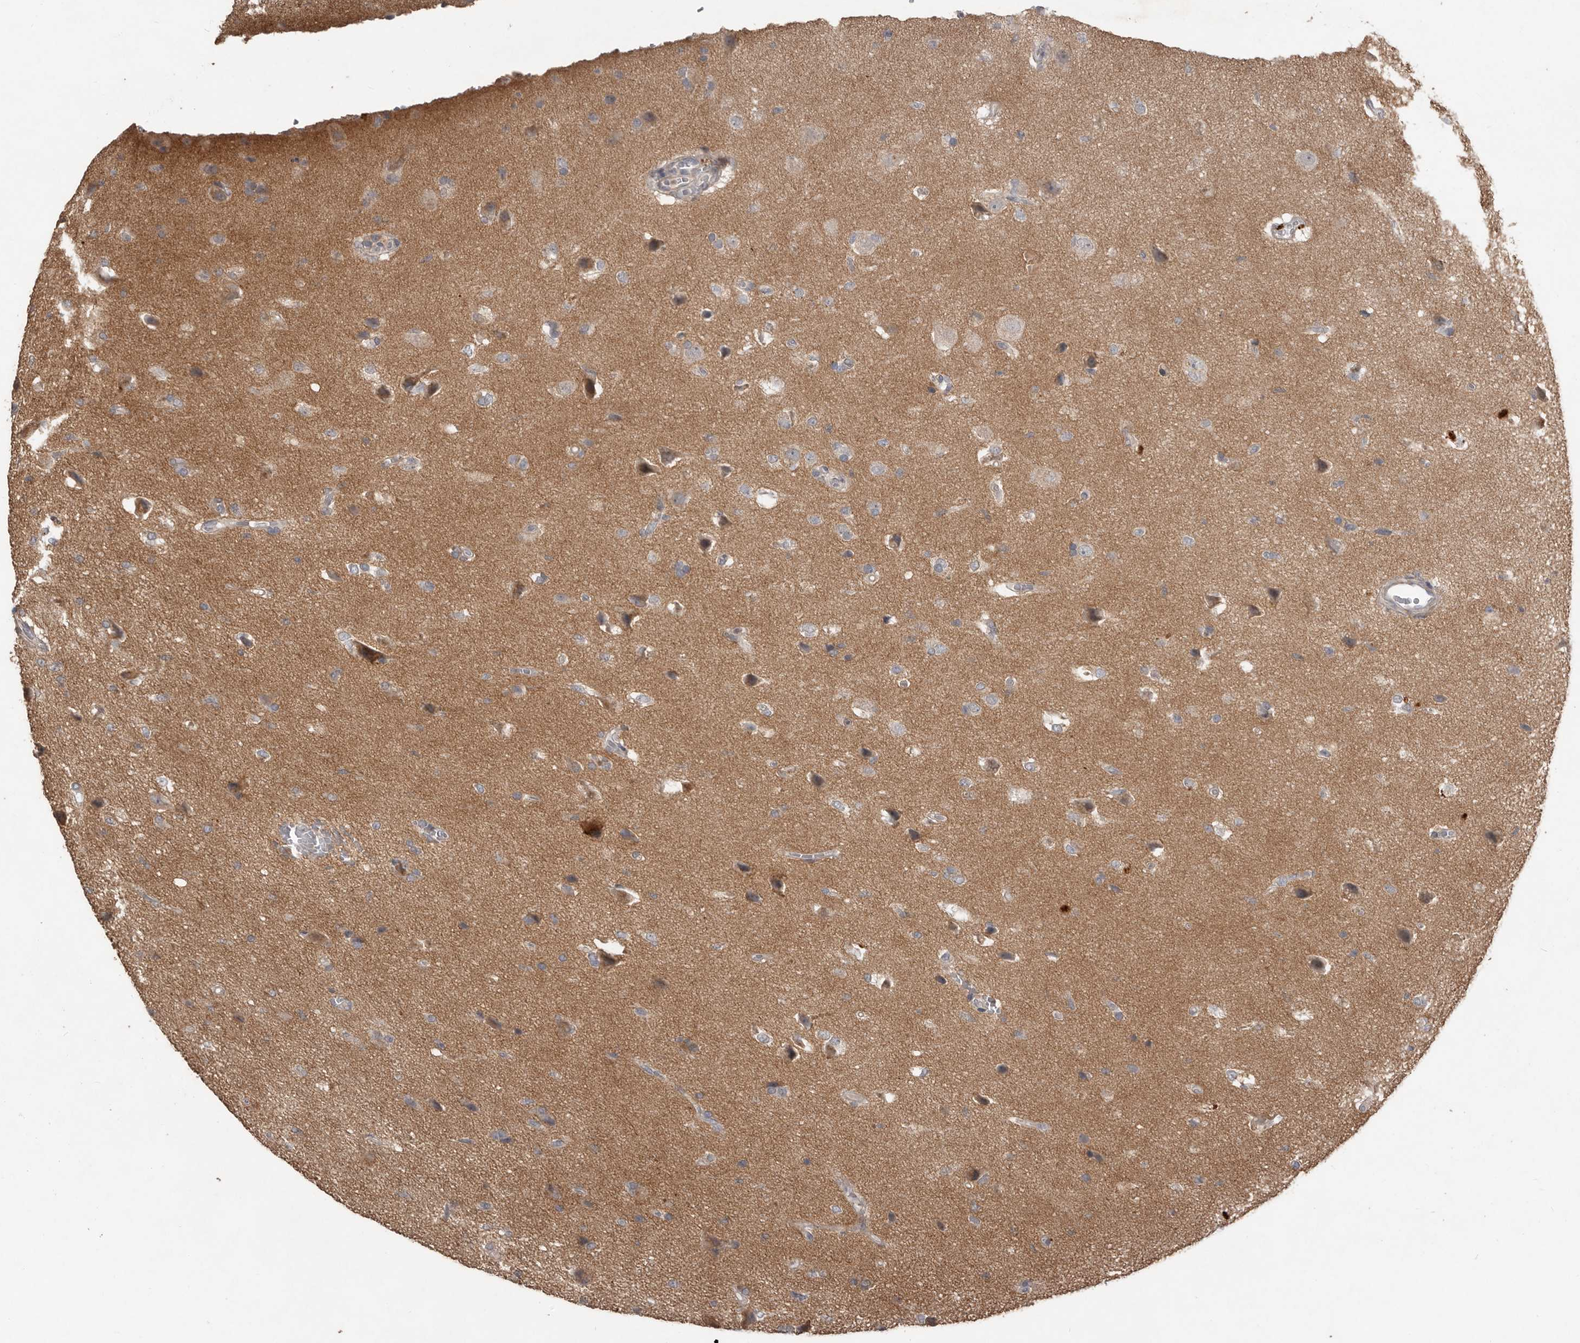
{"staining": {"intensity": "weak", "quantity": "<25%", "location": "cytoplasmic/membranous"}, "tissue": "glioma", "cell_type": "Tumor cells", "image_type": "cancer", "snomed": [{"axis": "morphology", "description": "Glioma, malignant, High grade"}, {"axis": "topography", "description": "Brain"}], "caption": "This is a micrograph of immunohistochemistry staining of malignant glioma (high-grade), which shows no expression in tumor cells.", "gene": "BAMBI", "patient": {"sex": "female", "age": 57}}